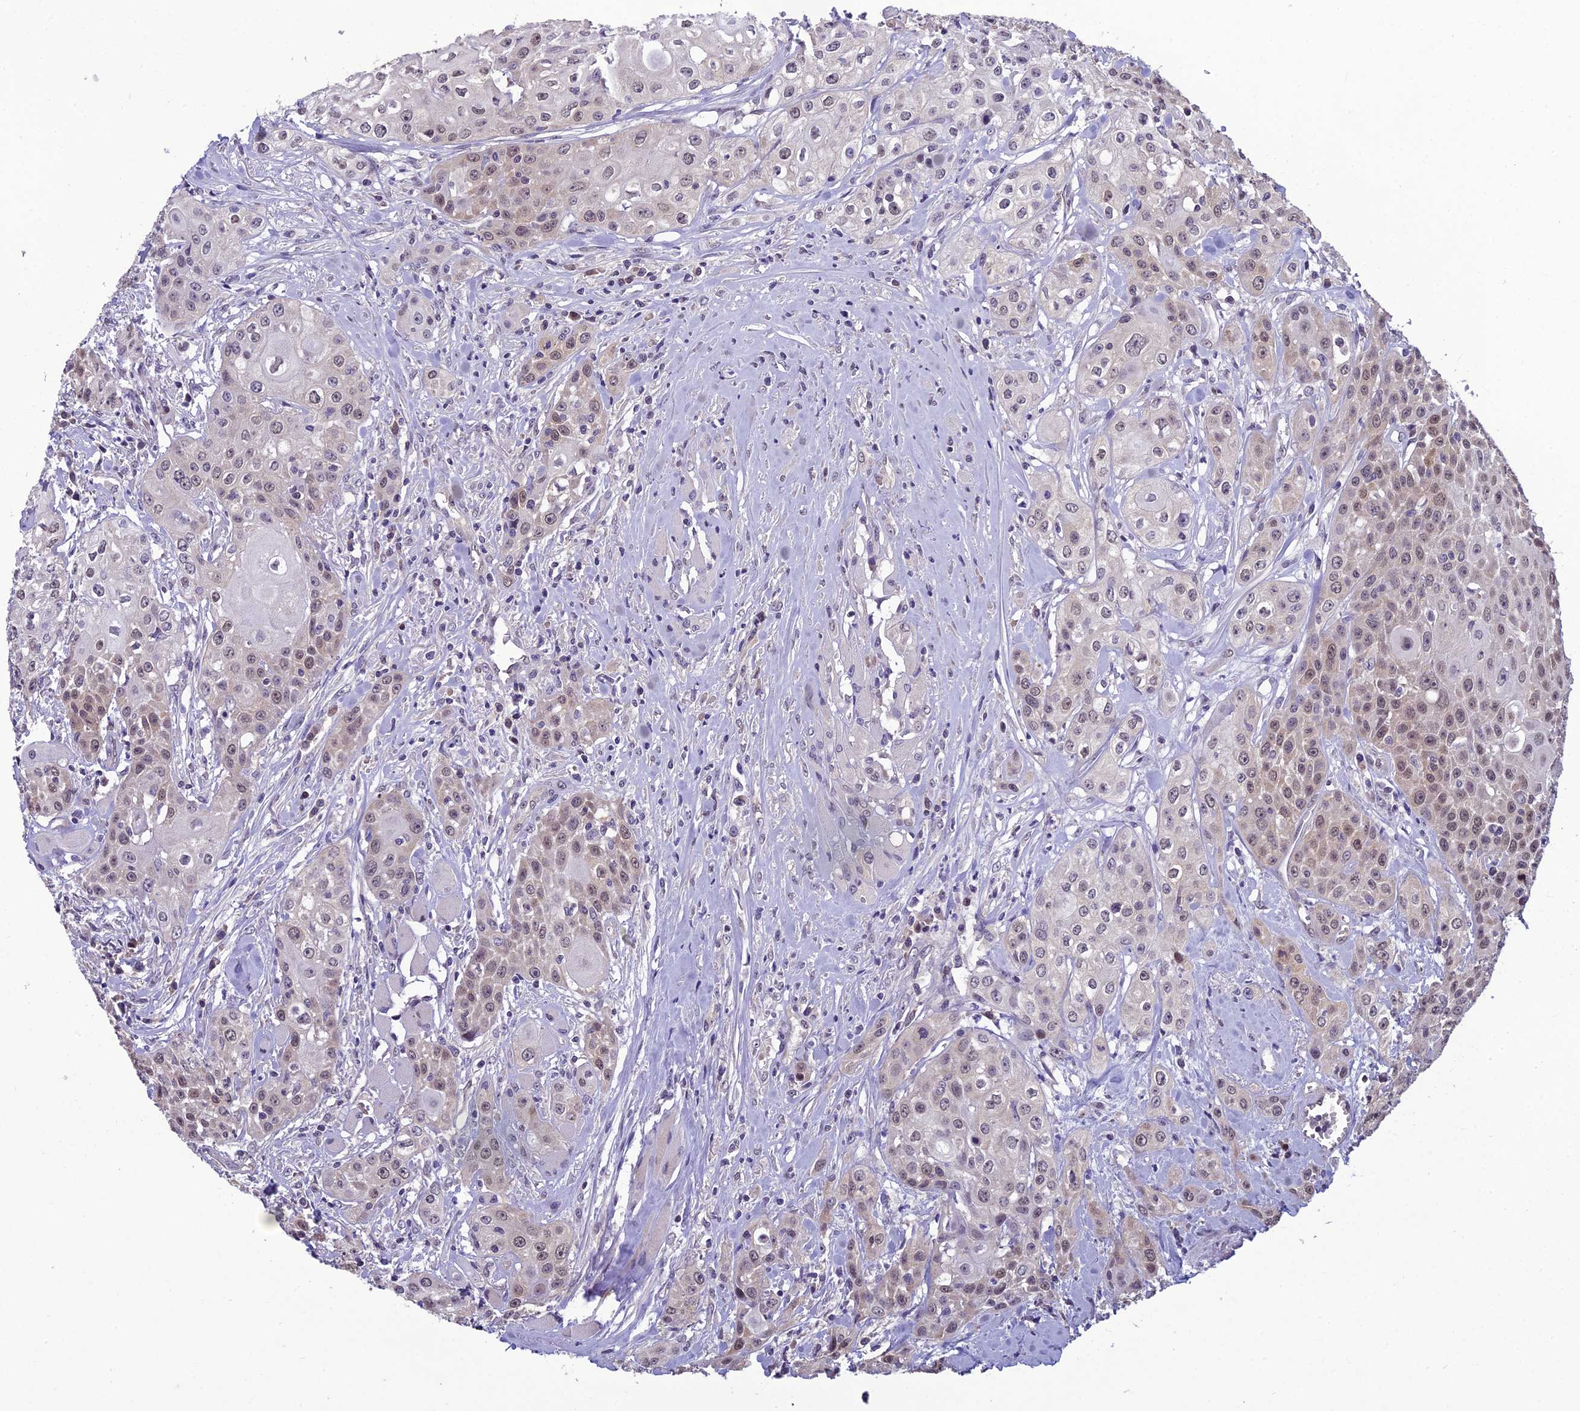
{"staining": {"intensity": "weak", "quantity": ">75%", "location": "nuclear"}, "tissue": "head and neck cancer", "cell_type": "Tumor cells", "image_type": "cancer", "snomed": [{"axis": "morphology", "description": "Squamous cell carcinoma, NOS"}, {"axis": "topography", "description": "Oral tissue"}, {"axis": "topography", "description": "Head-Neck"}], "caption": "Head and neck cancer stained with a brown dye reveals weak nuclear positive staining in approximately >75% of tumor cells.", "gene": "GRWD1", "patient": {"sex": "female", "age": 82}}